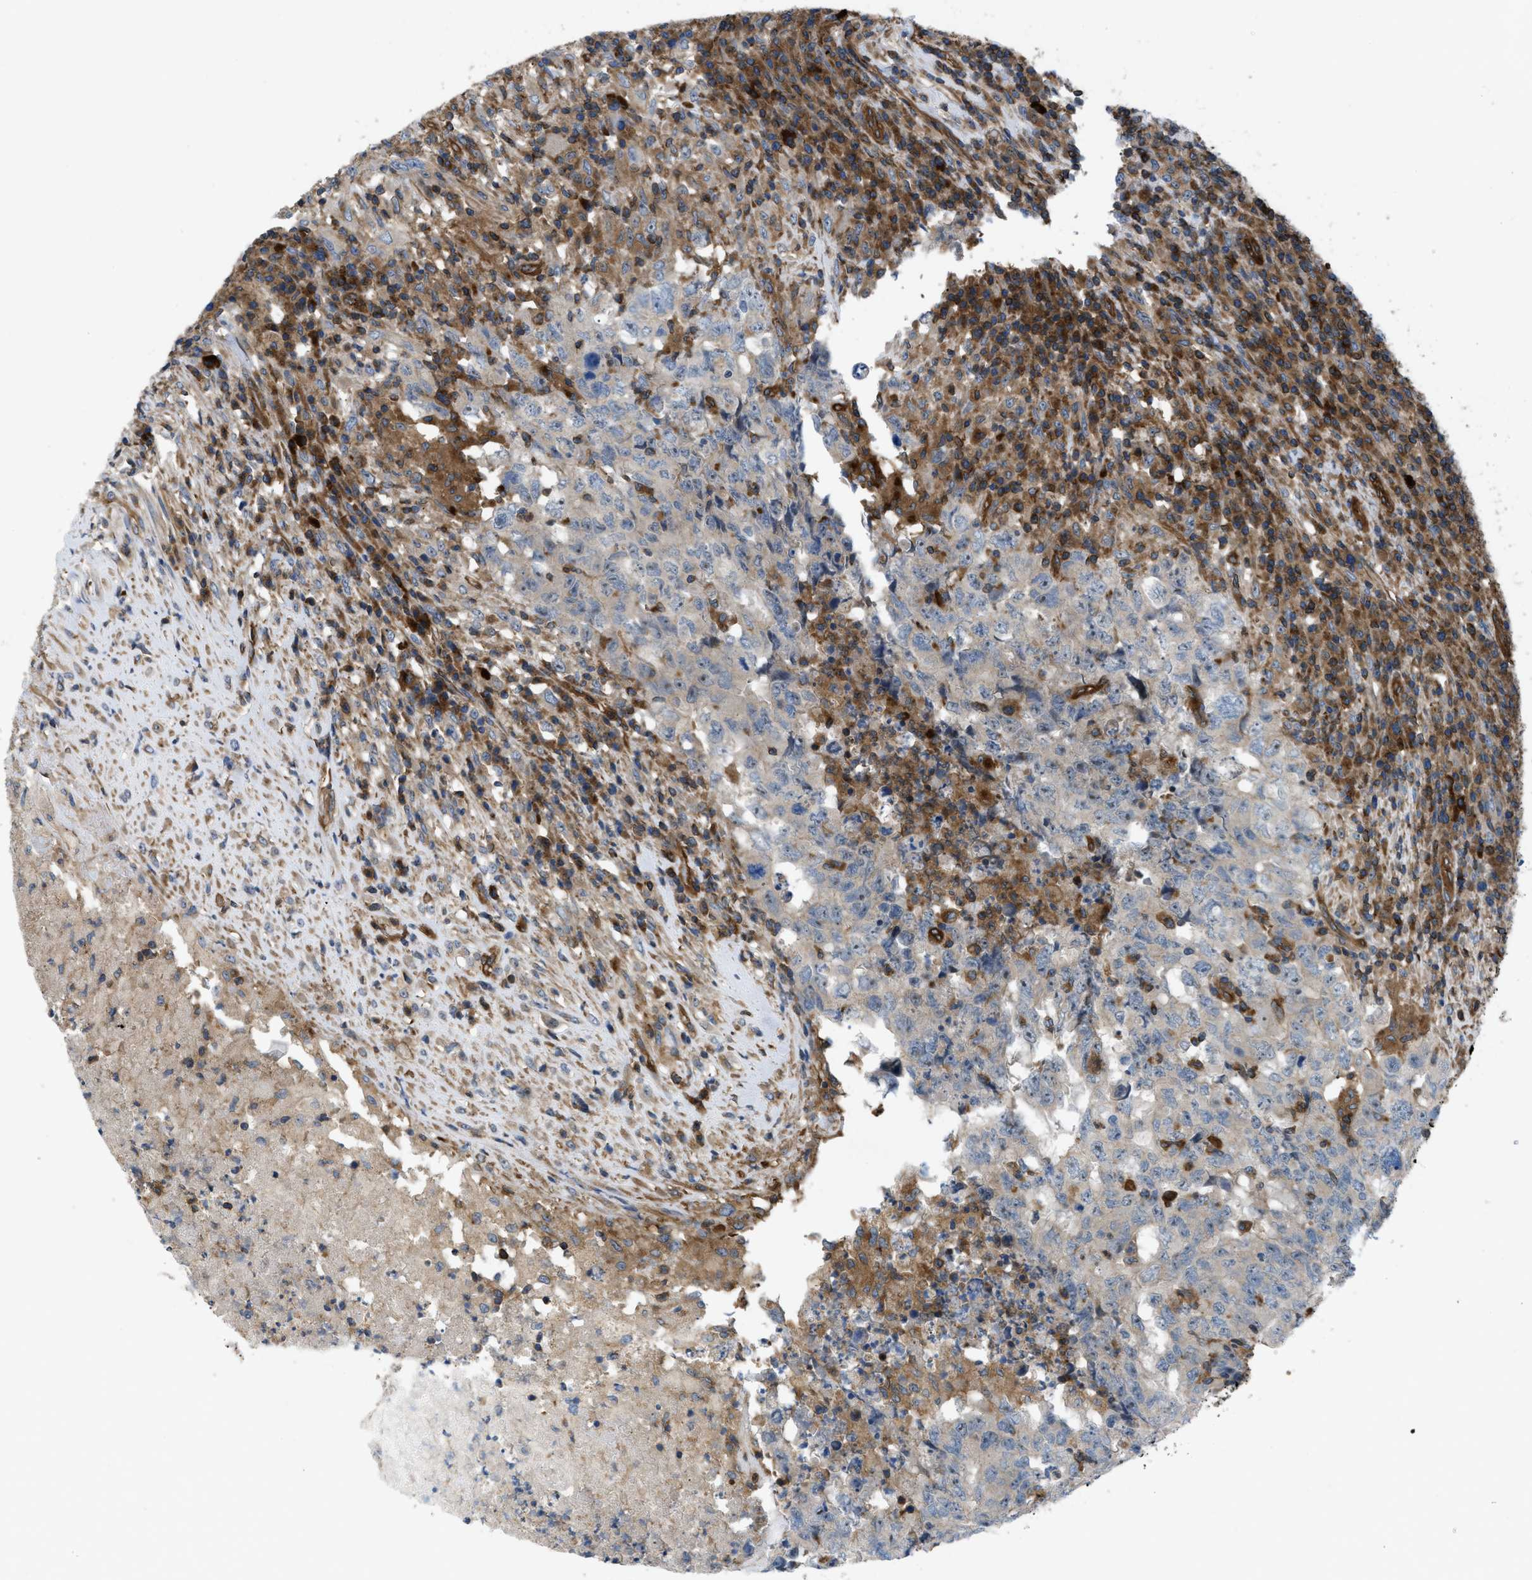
{"staining": {"intensity": "negative", "quantity": "none", "location": "none"}, "tissue": "testis cancer", "cell_type": "Tumor cells", "image_type": "cancer", "snomed": [{"axis": "morphology", "description": "Necrosis, NOS"}, {"axis": "morphology", "description": "Carcinoma, Embryonal, NOS"}, {"axis": "topography", "description": "Testis"}], "caption": "DAB immunohistochemical staining of testis cancer displays no significant expression in tumor cells.", "gene": "ATP2A3", "patient": {"sex": "male", "age": 19}}